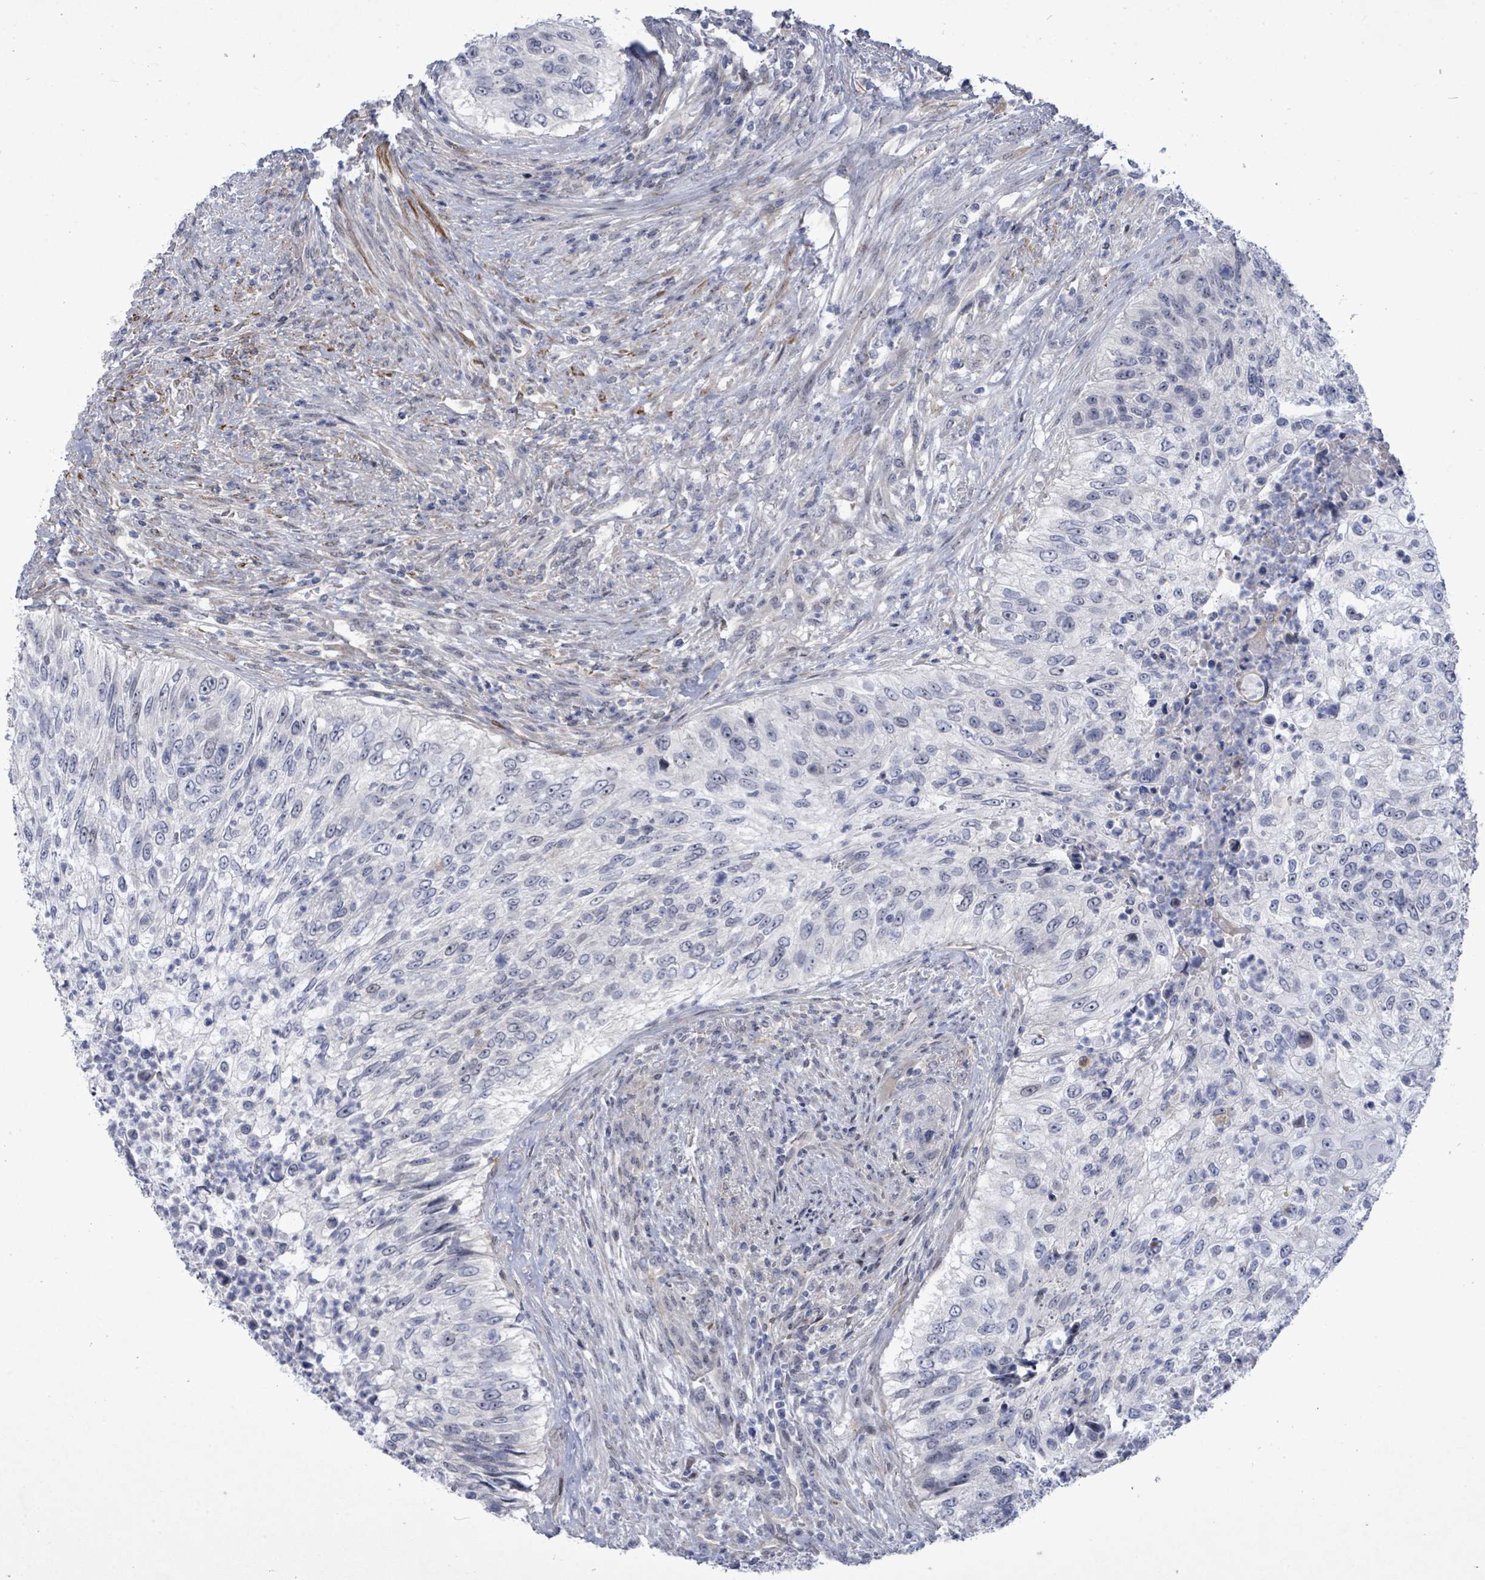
{"staining": {"intensity": "negative", "quantity": "none", "location": "none"}, "tissue": "urothelial cancer", "cell_type": "Tumor cells", "image_type": "cancer", "snomed": [{"axis": "morphology", "description": "Urothelial carcinoma, High grade"}, {"axis": "topography", "description": "Urinary bladder"}], "caption": "A histopathology image of human urothelial cancer is negative for staining in tumor cells.", "gene": "CT45A5", "patient": {"sex": "female", "age": 60}}